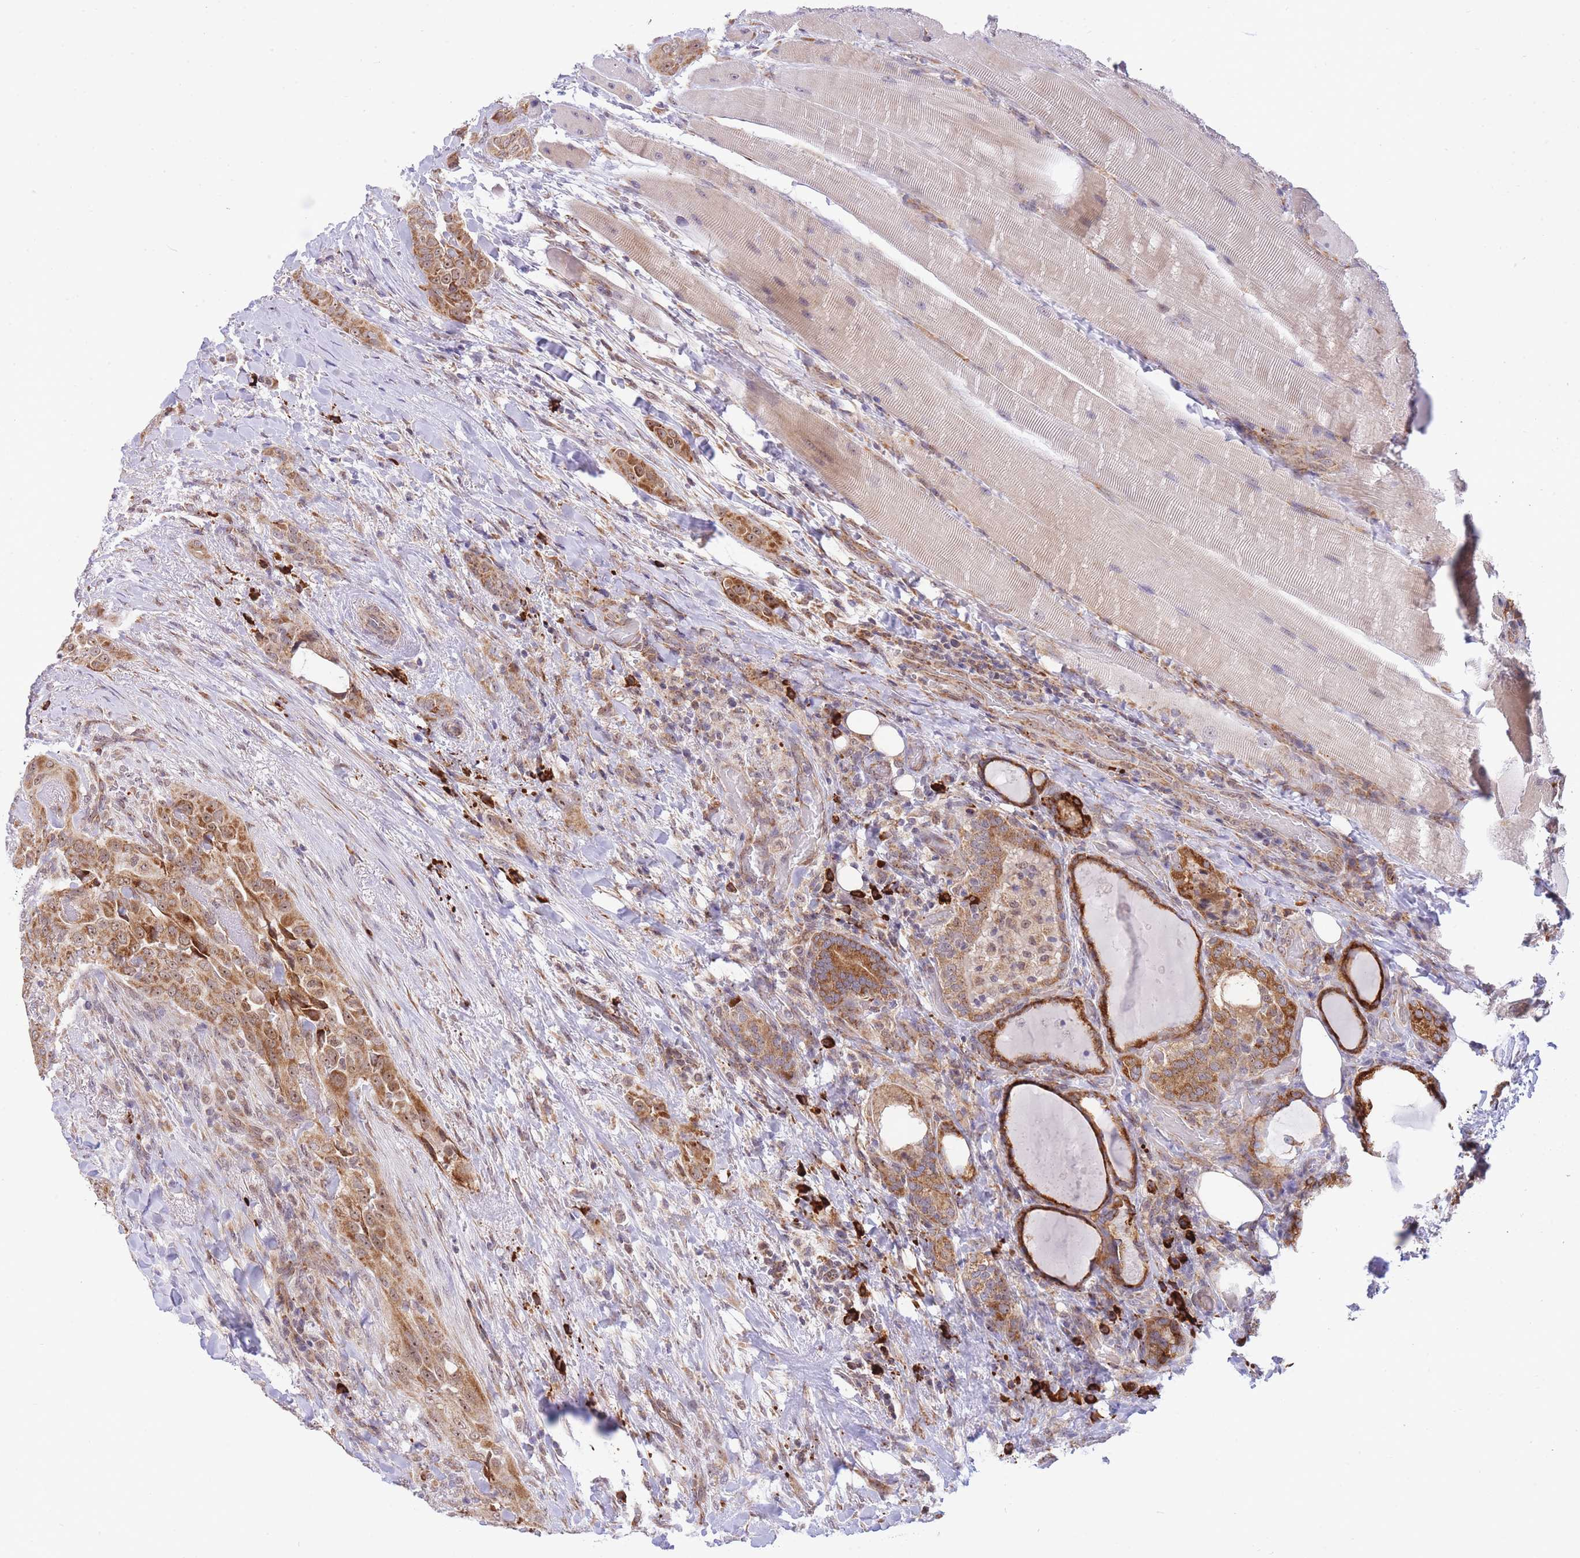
{"staining": {"intensity": "moderate", "quantity": ">75%", "location": "cytoplasmic/membranous,nuclear"}, "tissue": "thyroid cancer", "cell_type": "Tumor cells", "image_type": "cancer", "snomed": [{"axis": "morphology", "description": "Papillary adenocarcinoma, NOS"}, {"axis": "topography", "description": "Thyroid gland"}], "caption": "Immunohistochemical staining of papillary adenocarcinoma (thyroid) demonstrates moderate cytoplasmic/membranous and nuclear protein expression in about >75% of tumor cells.", "gene": "EXOSC8", "patient": {"sex": "male", "age": 61}}